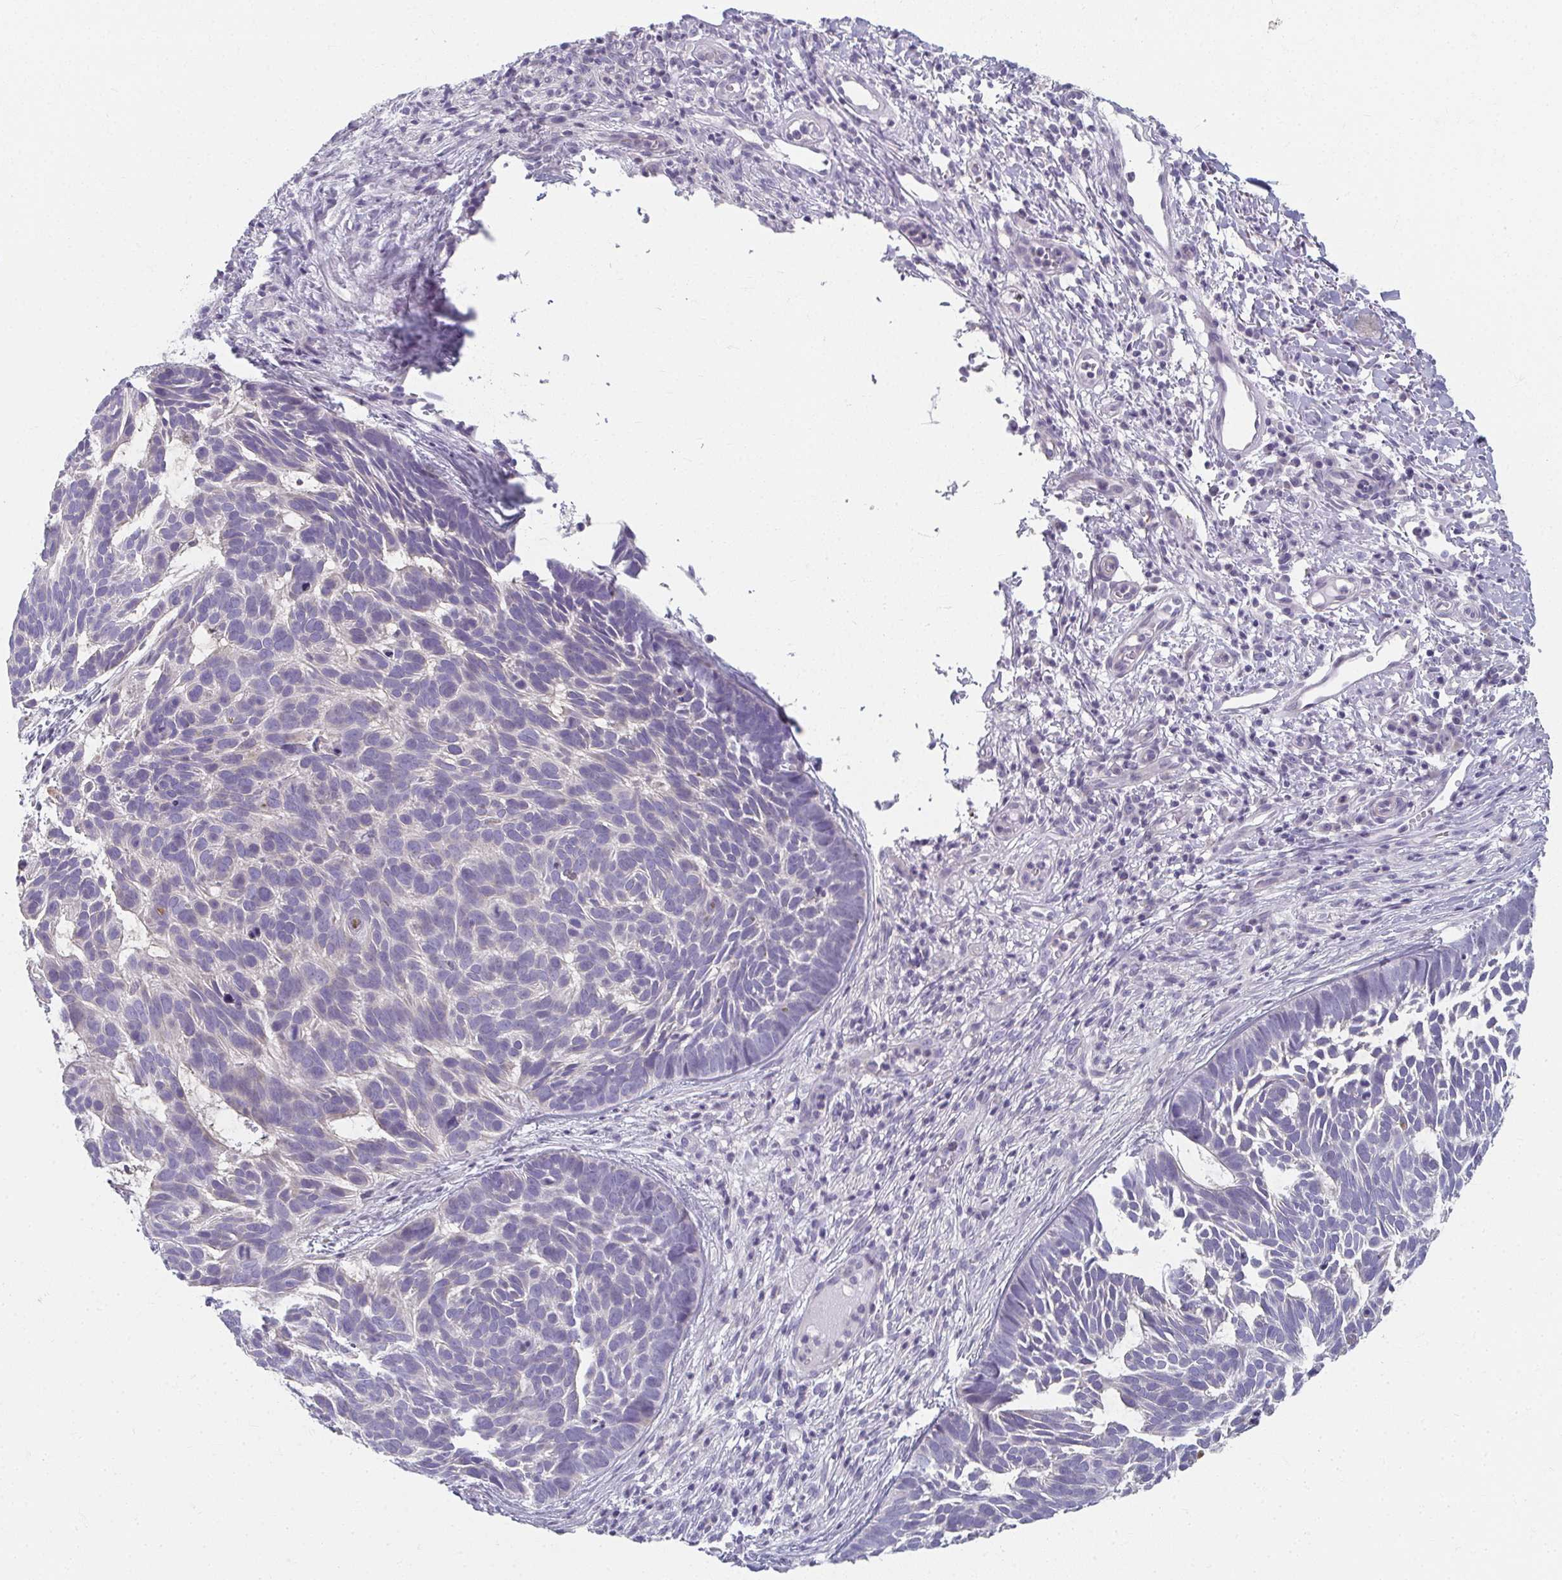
{"staining": {"intensity": "negative", "quantity": "none", "location": "none"}, "tissue": "skin cancer", "cell_type": "Tumor cells", "image_type": "cancer", "snomed": [{"axis": "morphology", "description": "Basal cell carcinoma"}, {"axis": "topography", "description": "Skin"}], "caption": "High magnification brightfield microscopy of skin basal cell carcinoma stained with DAB (3,3'-diaminobenzidine) (brown) and counterstained with hematoxylin (blue): tumor cells show no significant expression. Nuclei are stained in blue.", "gene": "CAMKV", "patient": {"sex": "male", "age": 78}}